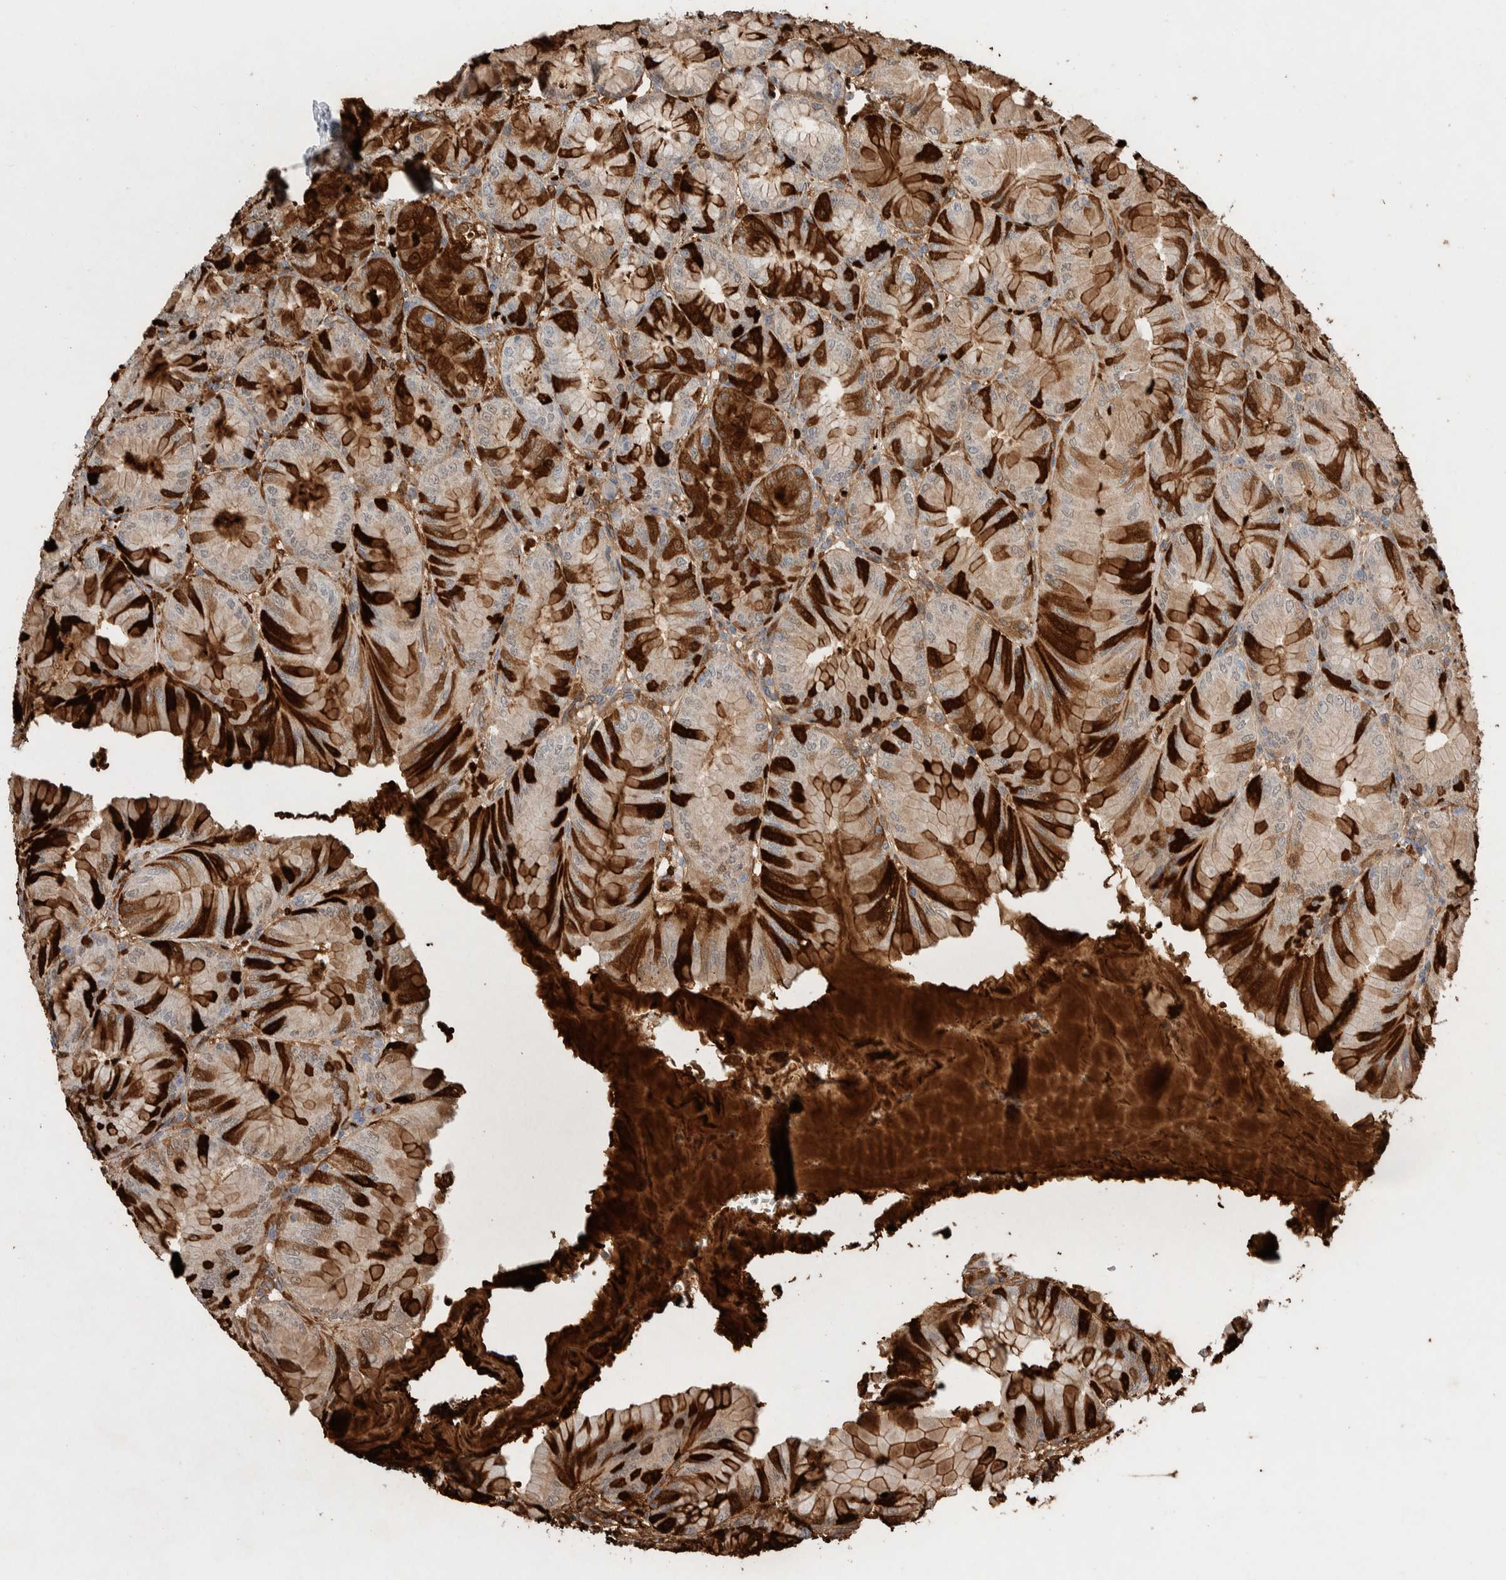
{"staining": {"intensity": "strong", "quantity": "25%-75%", "location": "cytoplasmic/membranous"}, "tissue": "stomach", "cell_type": "Glandular cells", "image_type": "normal", "snomed": [{"axis": "morphology", "description": "Normal tissue, NOS"}, {"axis": "topography", "description": "Stomach, lower"}], "caption": "This histopathology image exhibits immunohistochemistry (IHC) staining of unremarkable human stomach, with high strong cytoplasmic/membranous expression in approximately 25%-75% of glandular cells.", "gene": "PRMT1", "patient": {"sex": "male", "age": 71}}